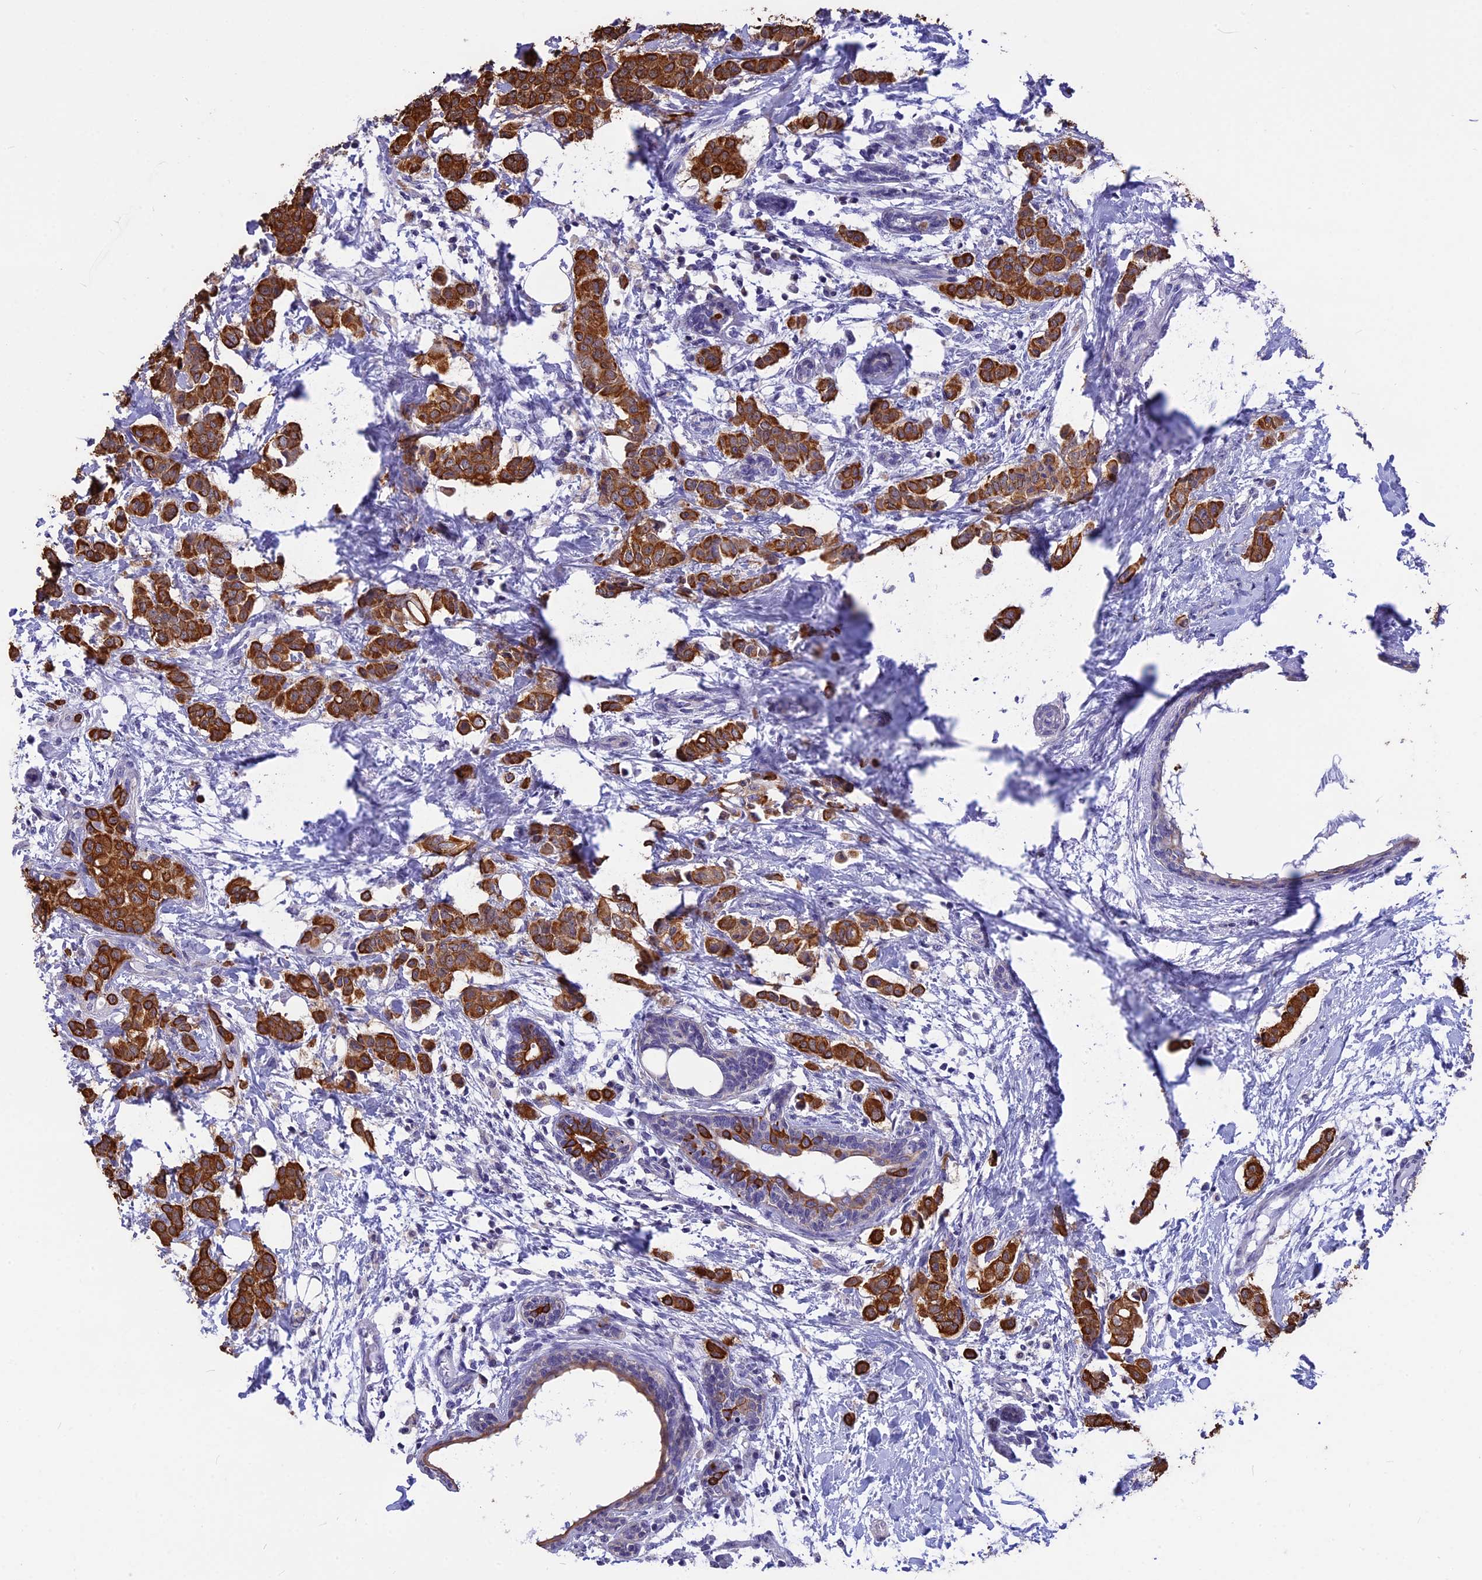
{"staining": {"intensity": "strong", "quantity": ">75%", "location": "cytoplasmic/membranous"}, "tissue": "breast cancer", "cell_type": "Tumor cells", "image_type": "cancer", "snomed": [{"axis": "morphology", "description": "Duct carcinoma"}, {"axis": "topography", "description": "Breast"}], "caption": "Protein expression analysis of human breast cancer reveals strong cytoplasmic/membranous positivity in about >75% of tumor cells. (DAB = brown stain, brightfield microscopy at high magnification).", "gene": "STUB1", "patient": {"sex": "female", "age": 40}}